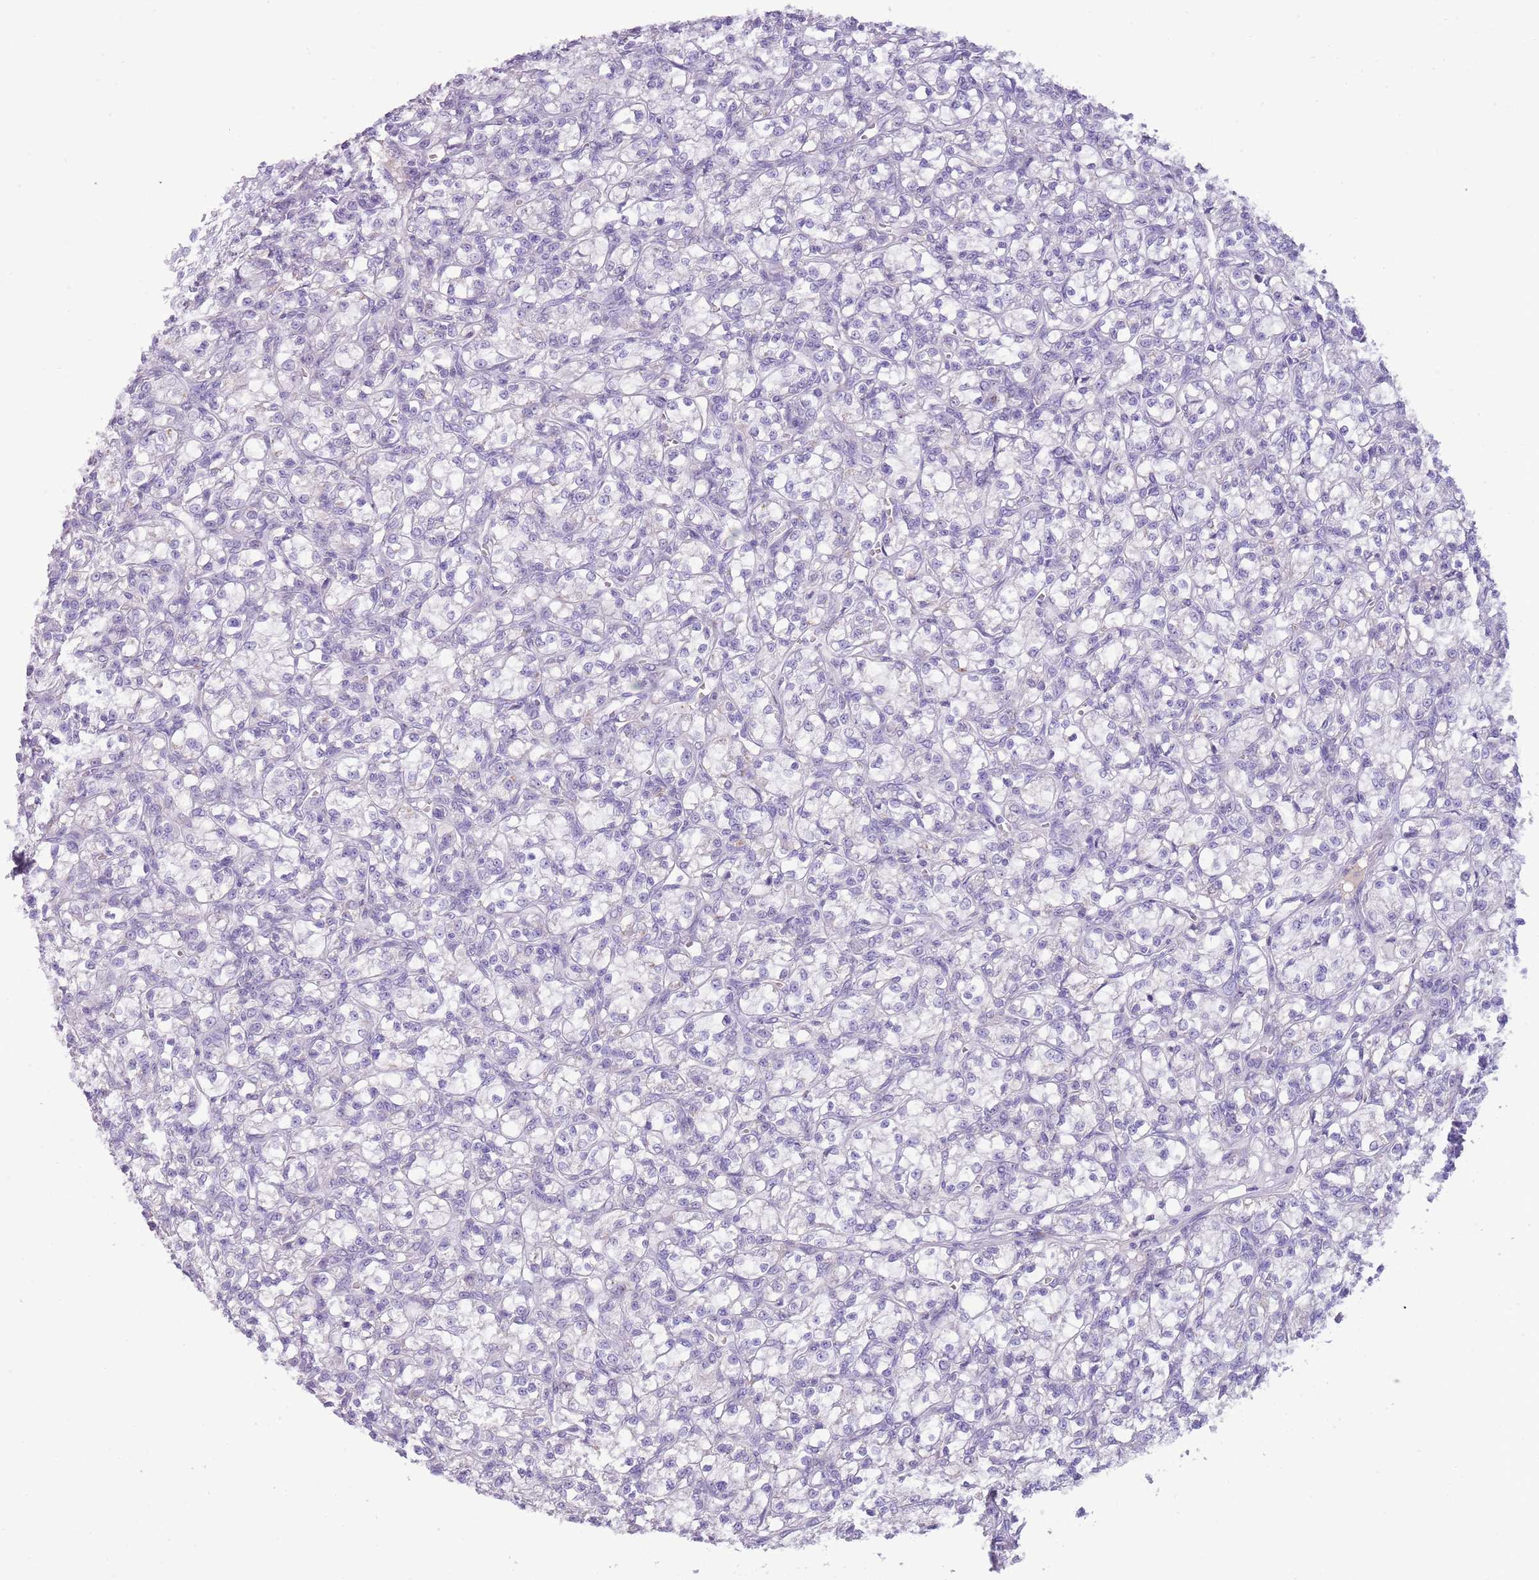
{"staining": {"intensity": "negative", "quantity": "none", "location": "none"}, "tissue": "renal cancer", "cell_type": "Tumor cells", "image_type": "cancer", "snomed": [{"axis": "morphology", "description": "Adenocarcinoma, NOS"}, {"axis": "topography", "description": "Kidney"}], "caption": "The image exhibits no staining of tumor cells in adenocarcinoma (renal).", "gene": "NBPF6", "patient": {"sex": "female", "age": 59}}